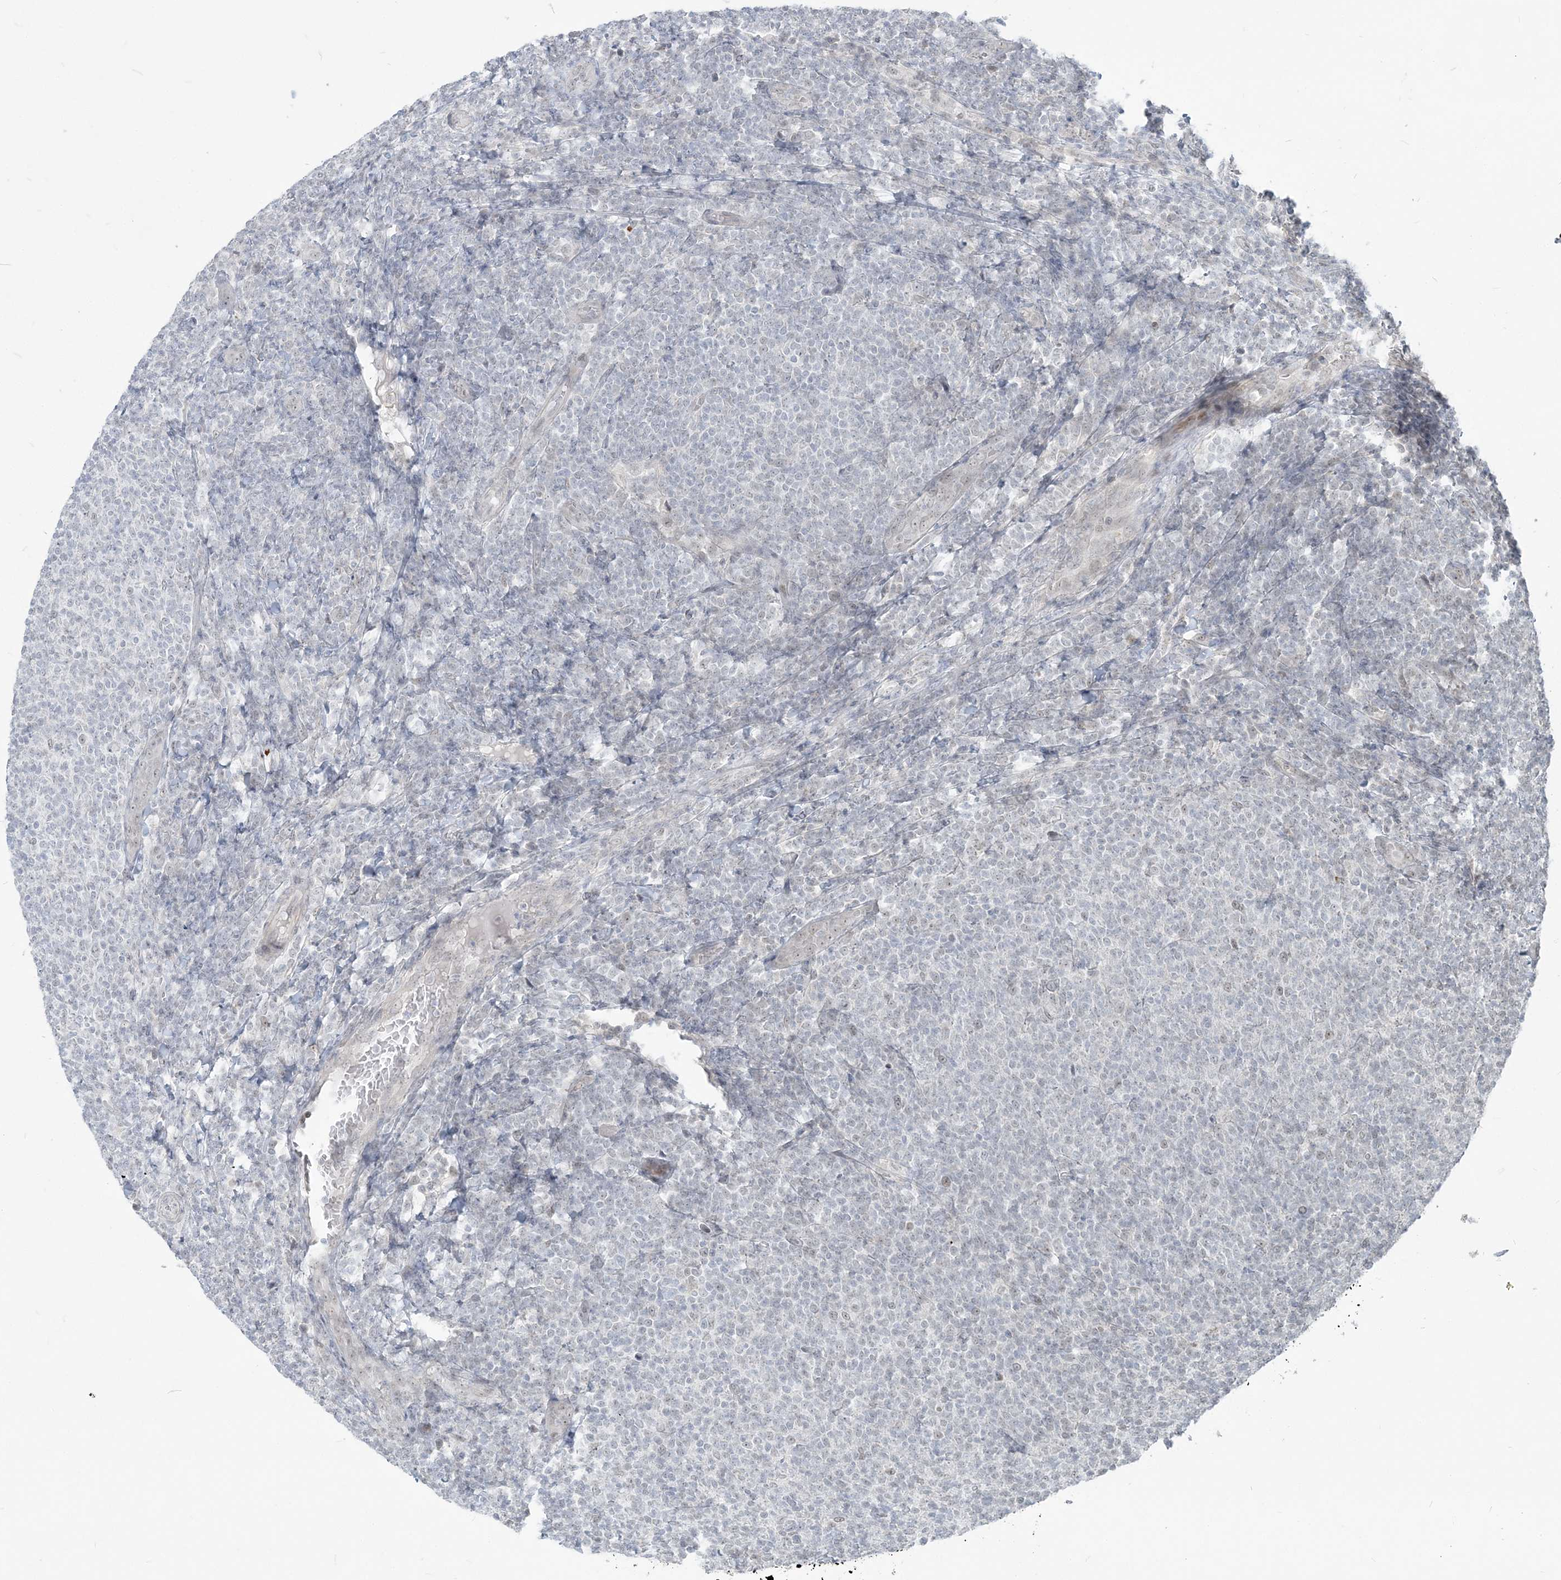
{"staining": {"intensity": "negative", "quantity": "none", "location": "none"}, "tissue": "lymphoma", "cell_type": "Tumor cells", "image_type": "cancer", "snomed": [{"axis": "morphology", "description": "Malignant lymphoma, non-Hodgkin's type, Low grade"}, {"axis": "topography", "description": "Lymph node"}], "caption": "A histopathology image of human lymphoma is negative for staining in tumor cells.", "gene": "SDAD1", "patient": {"sex": "male", "age": 66}}